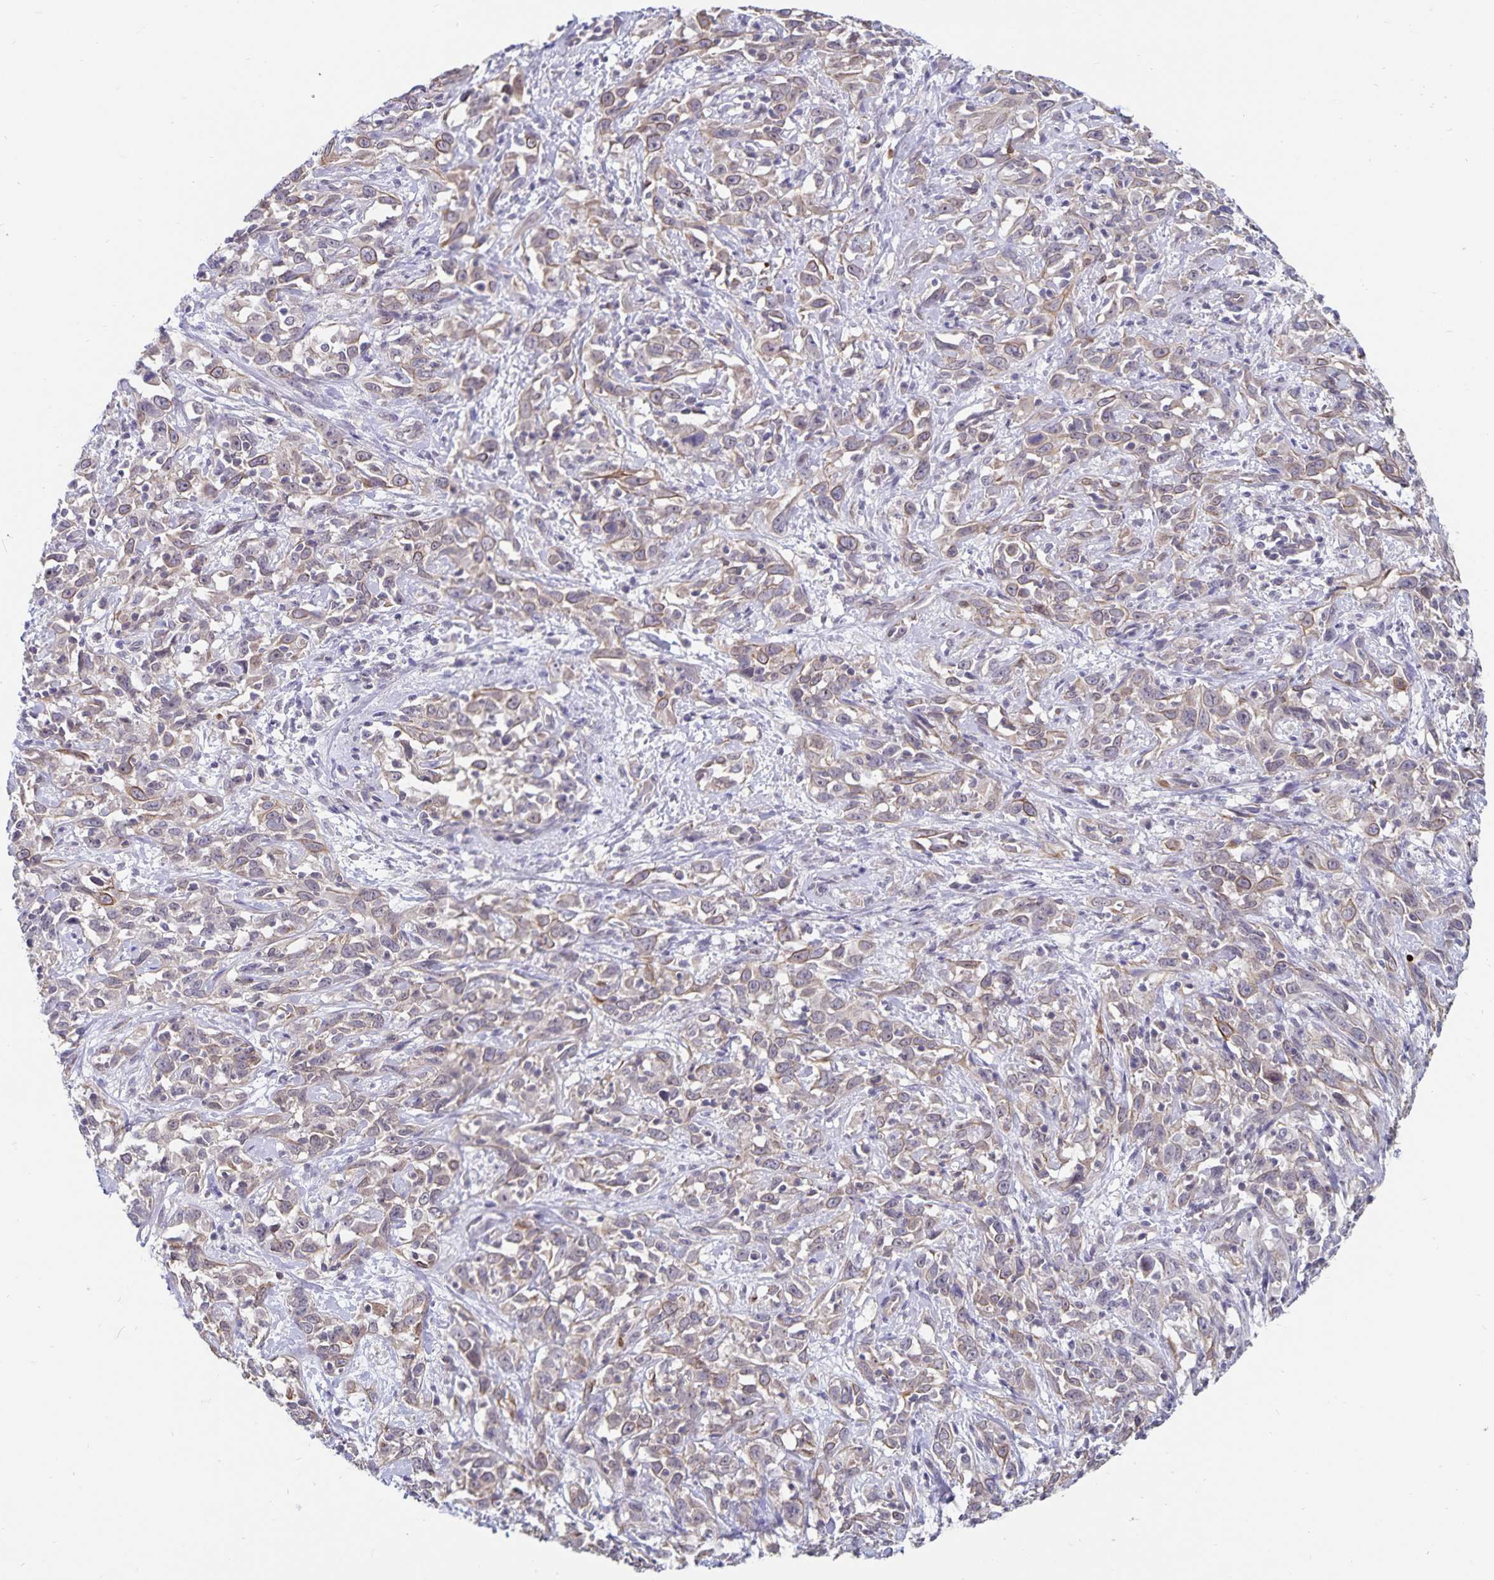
{"staining": {"intensity": "weak", "quantity": "25%-75%", "location": "cytoplasmic/membranous"}, "tissue": "cervical cancer", "cell_type": "Tumor cells", "image_type": "cancer", "snomed": [{"axis": "morphology", "description": "Adenocarcinoma, NOS"}, {"axis": "topography", "description": "Cervix"}], "caption": "Immunohistochemical staining of human adenocarcinoma (cervical) reveals low levels of weak cytoplasmic/membranous protein staining in approximately 25%-75% of tumor cells.", "gene": "CDKN2B", "patient": {"sex": "female", "age": 40}}